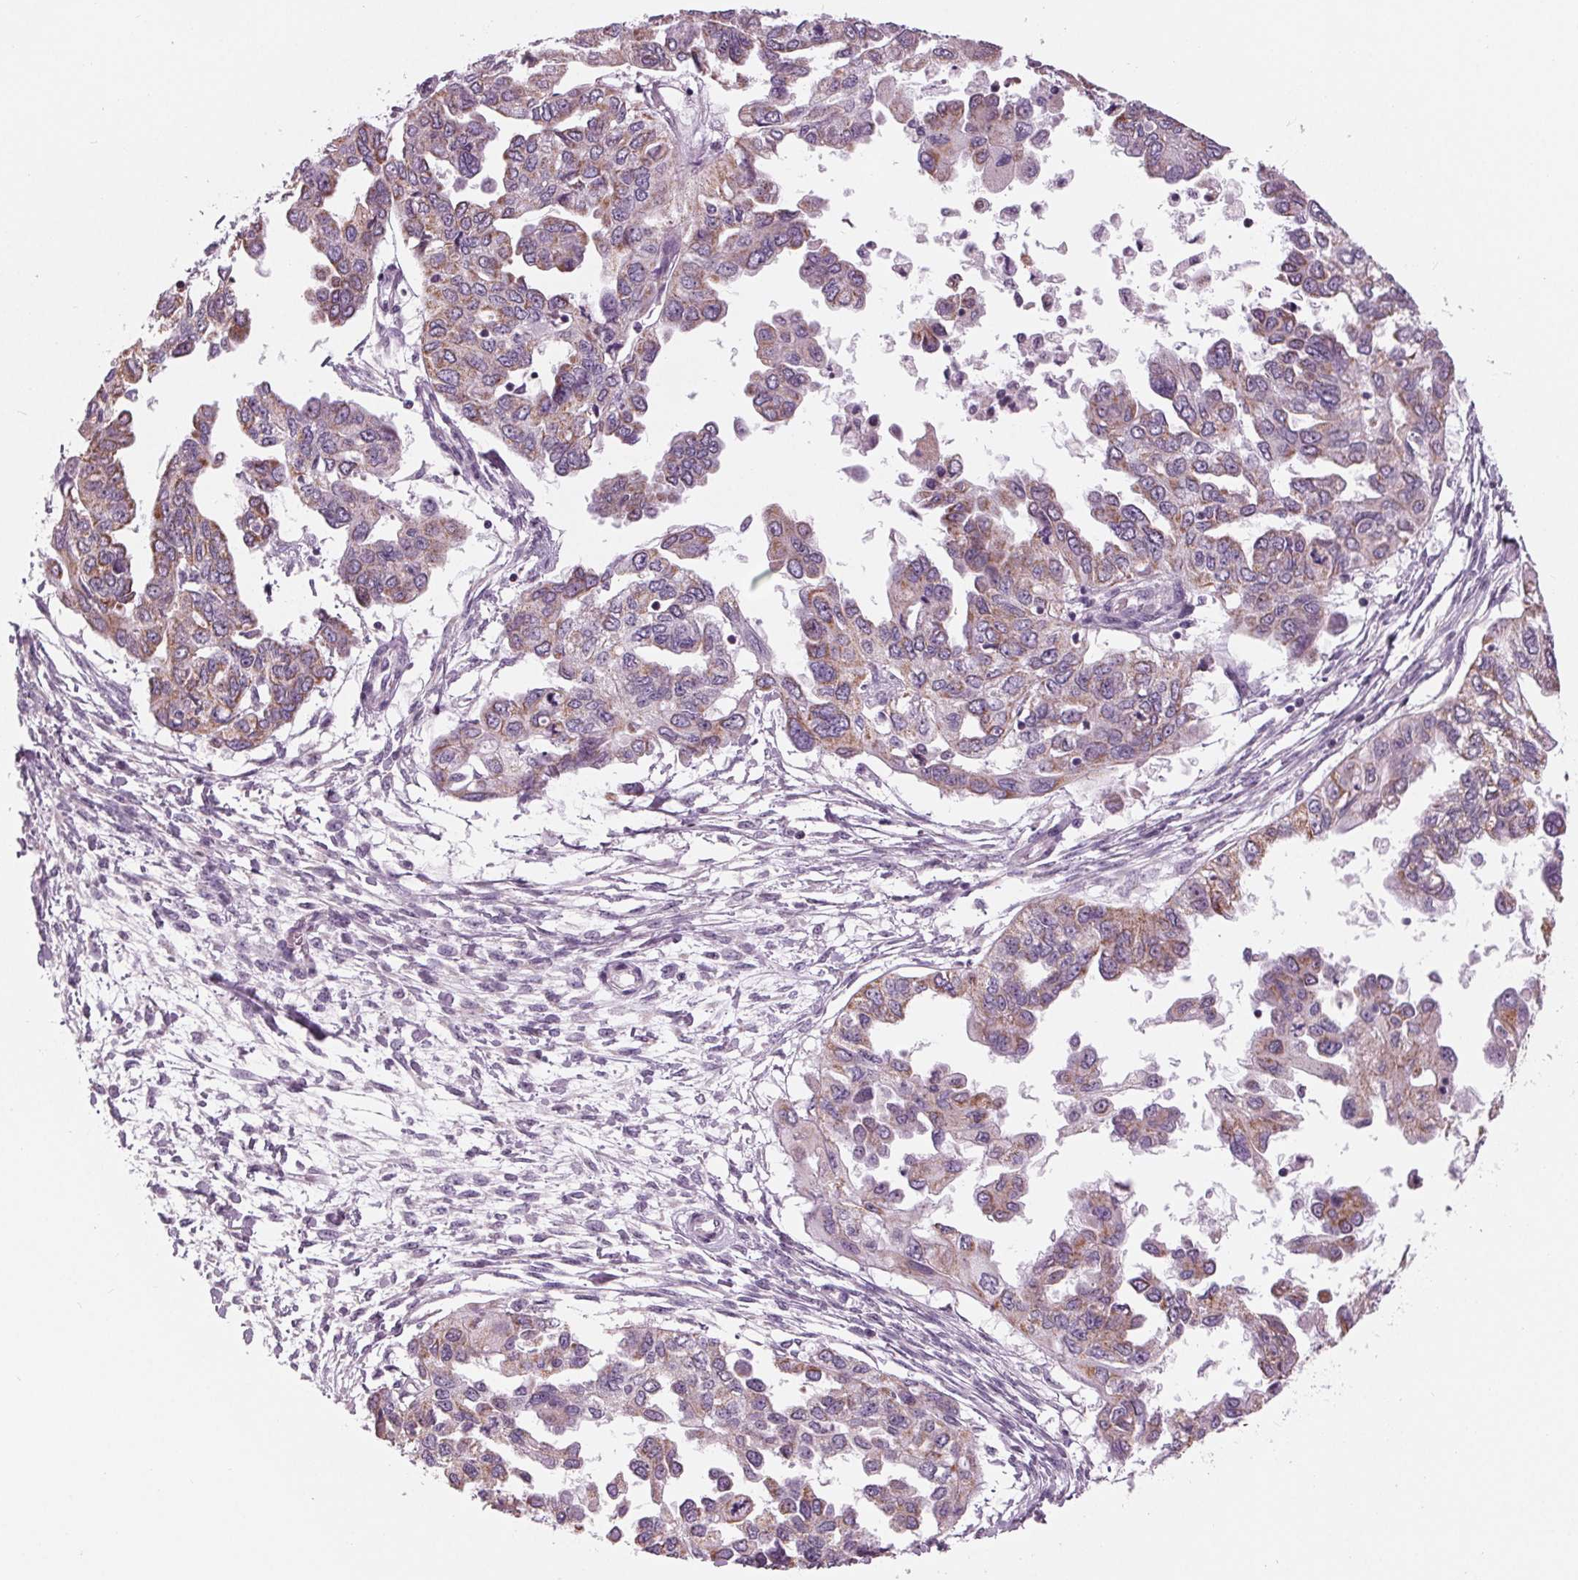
{"staining": {"intensity": "weak", "quantity": "25%-75%", "location": "cytoplasmic/membranous"}, "tissue": "ovarian cancer", "cell_type": "Tumor cells", "image_type": "cancer", "snomed": [{"axis": "morphology", "description": "Cystadenocarcinoma, serous, NOS"}, {"axis": "topography", "description": "Ovary"}], "caption": "A micrograph showing weak cytoplasmic/membranous positivity in approximately 25%-75% of tumor cells in ovarian cancer, as visualized by brown immunohistochemical staining.", "gene": "SAMD4A", "patient": {"sex": "female", "age": 53}}